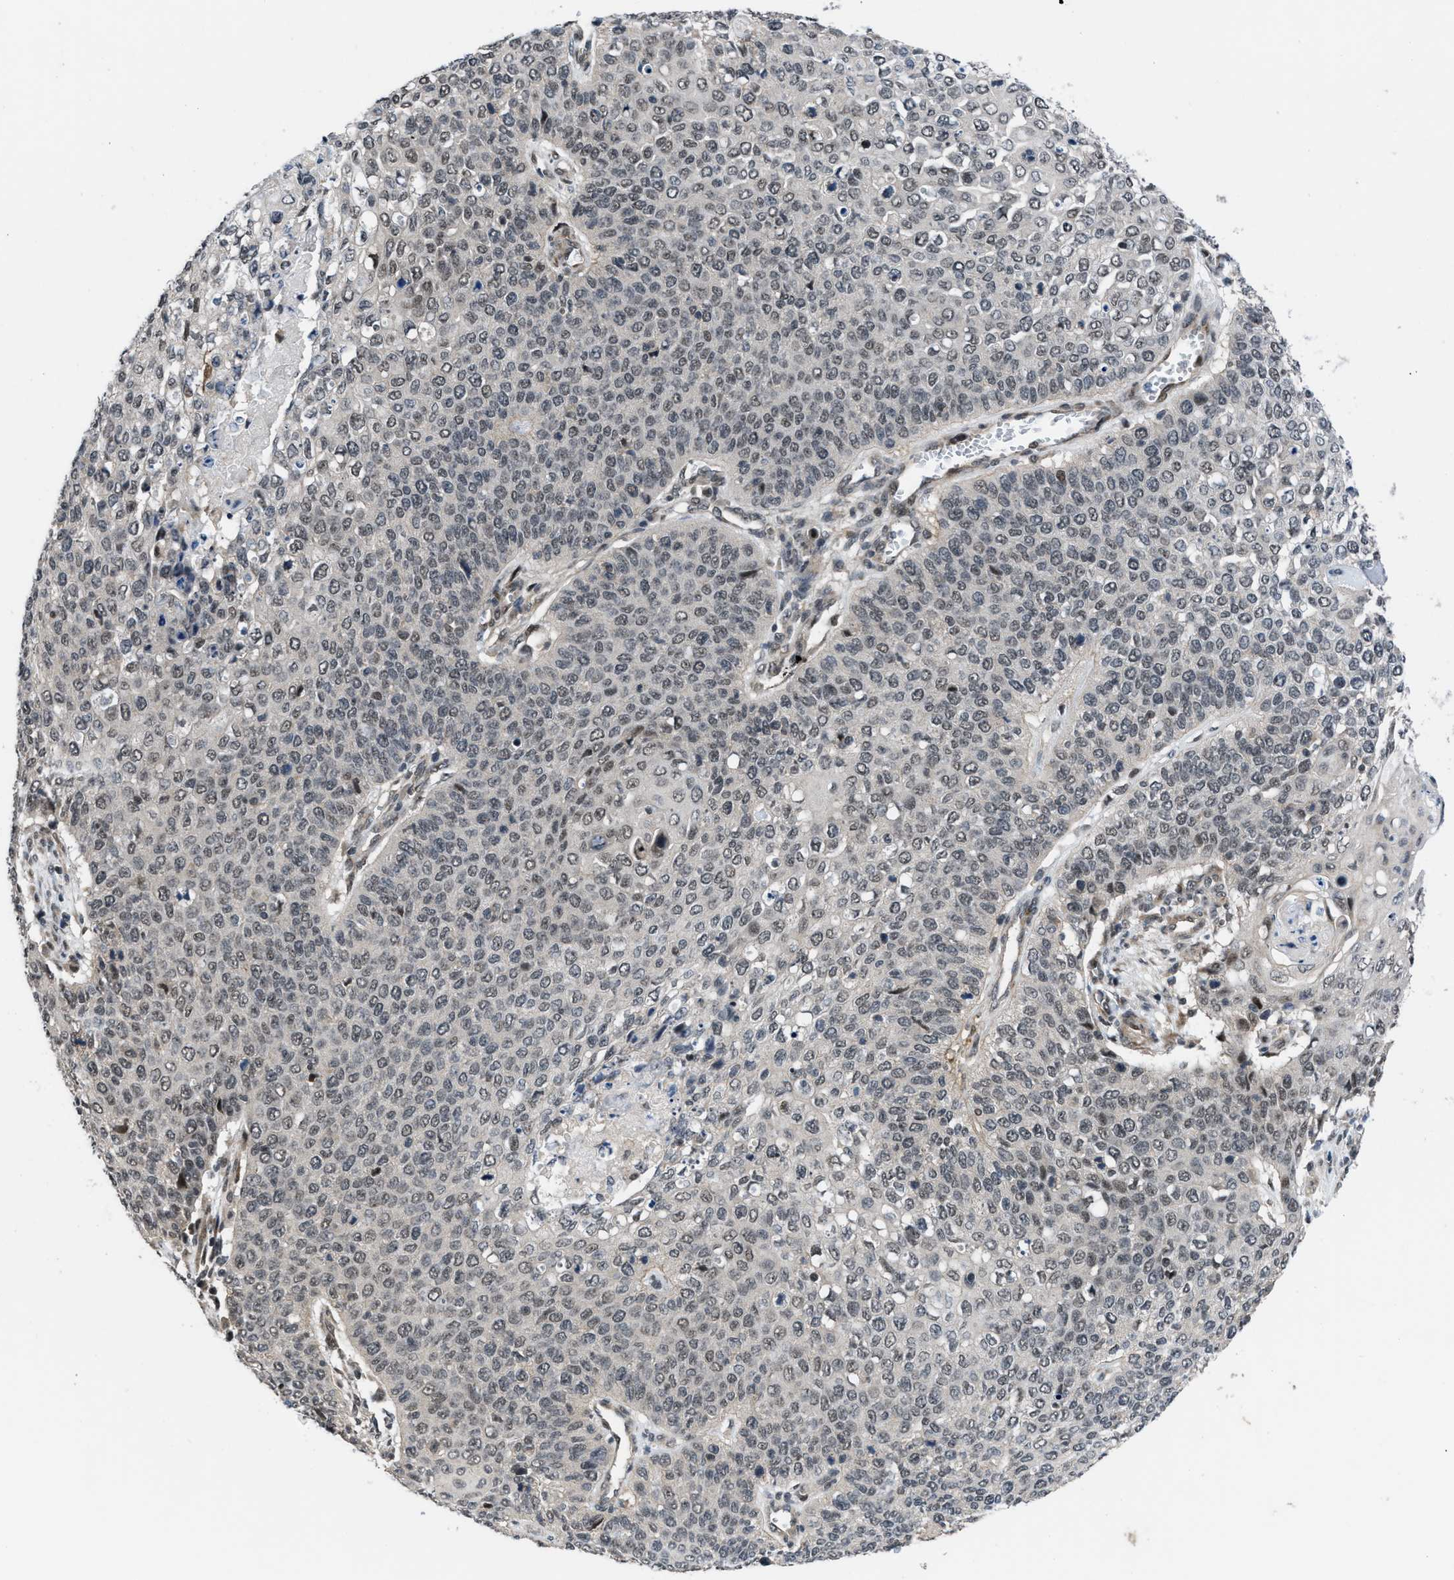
{"staining": {"intensity": "weak", "quantity": "25%-75%", "location": "nuclear"}, "tissue": "cervical cancer", "cell_type": "Tumor cells", "image_type": "cancer", "snomed": [{"axis": "morphology", "description": "Squamous cell carcinoma, NOS"}, {"axis": "topography", "description": "Cervix"}], "caption": "Protein expression analysis of cervical squamous cell carcinoma exhibits weak nuclear expression in approximately 25%-75% of tumor cells.", "gene": "SETD5", "patient": {"sex": "female", "age": 39}}